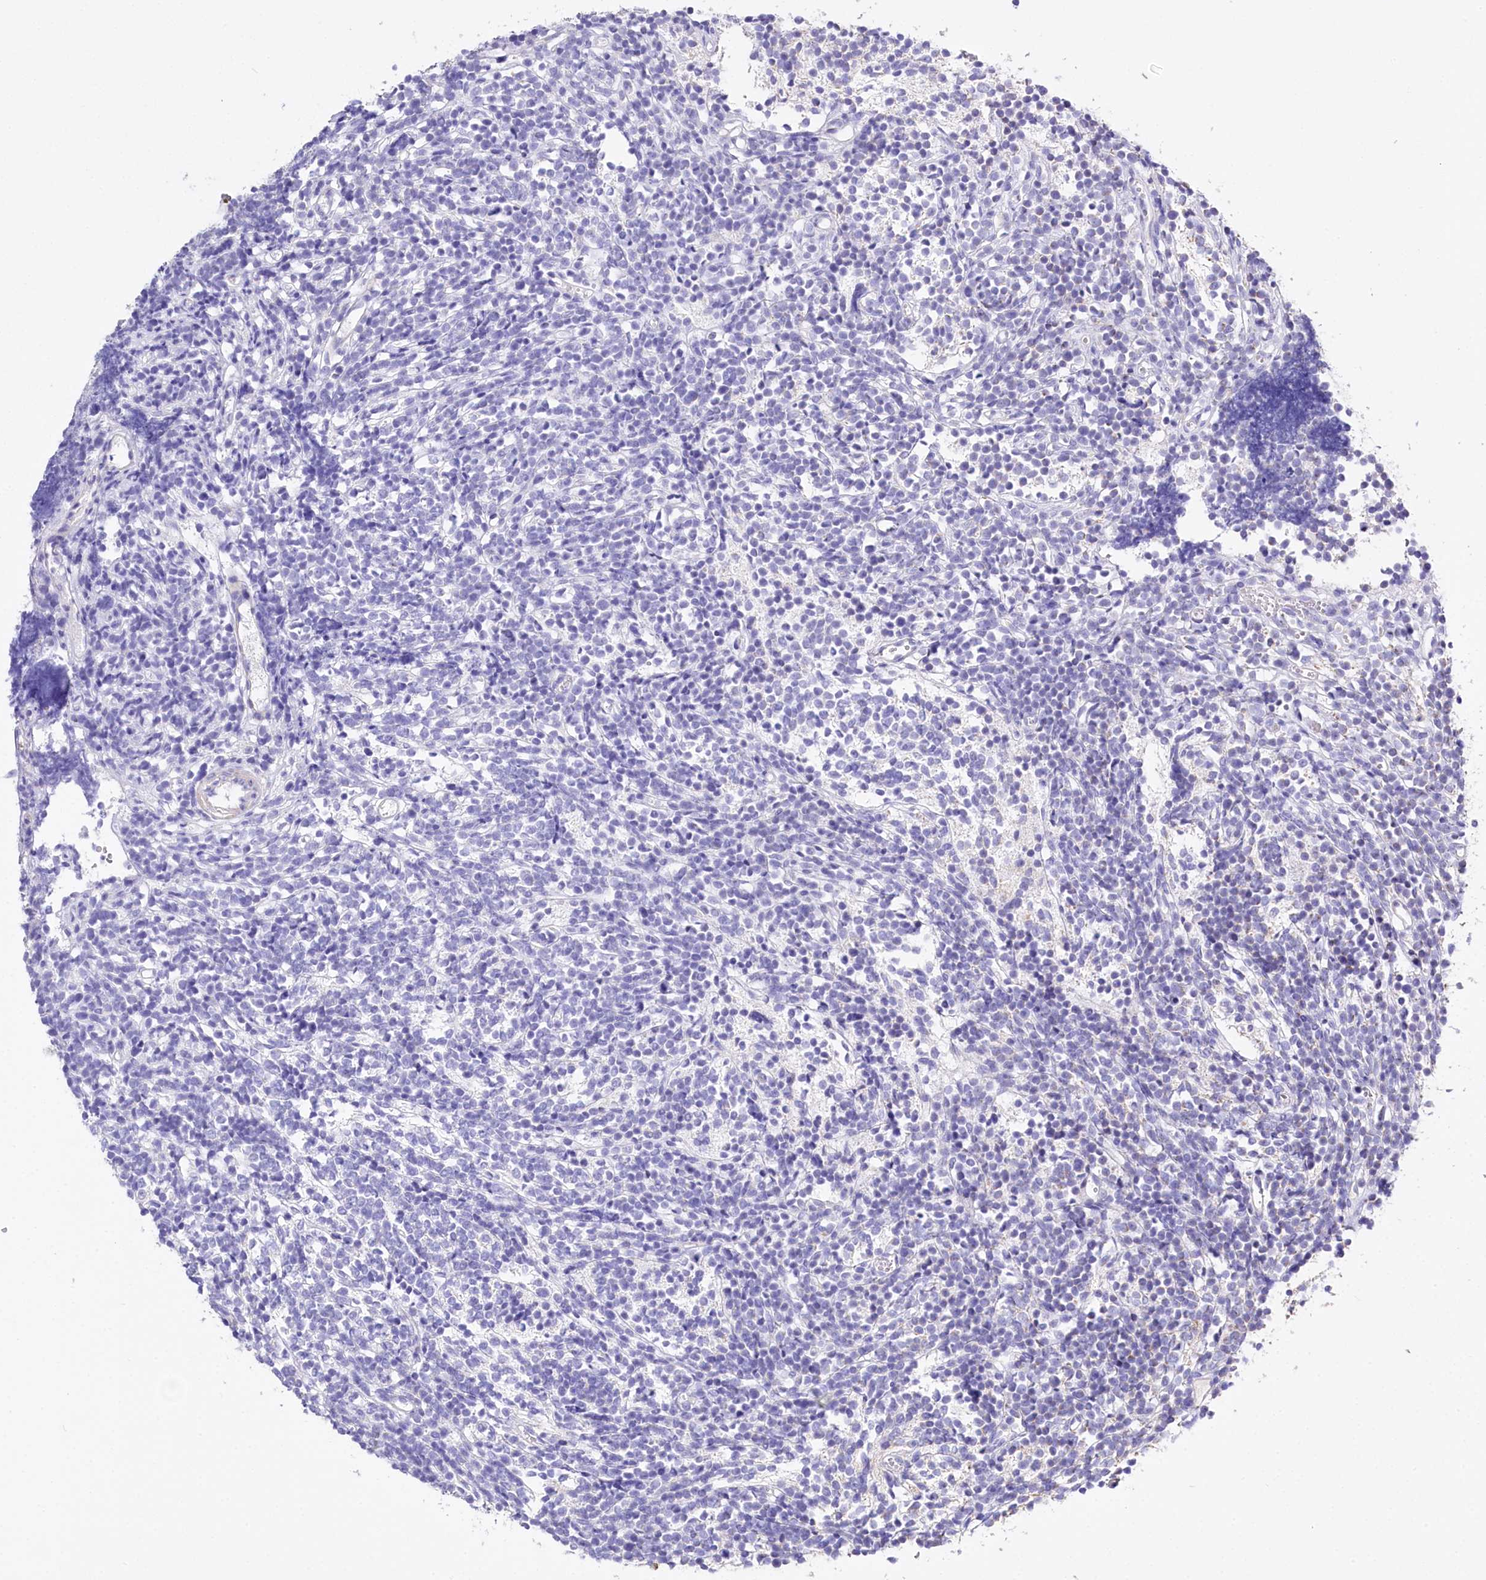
{"staining": {"intensity": "negative", "quantity": "none", "location": "none"}, "tissue": "glioma", "cell_type": "Tumor cells", "image_type": "cancer", "snomed": [{"axis": "morphology", "description": "Glioma, malignant, Low grade"}, {"axis": "topography", "description": "Brain"}], "caption": "Malignant low-grade glioma stained for a protein using immunohistochemistry reveals no expression tumor cells.", "gene": "PTER", "patient": {"sex": "female", "age": 1}}